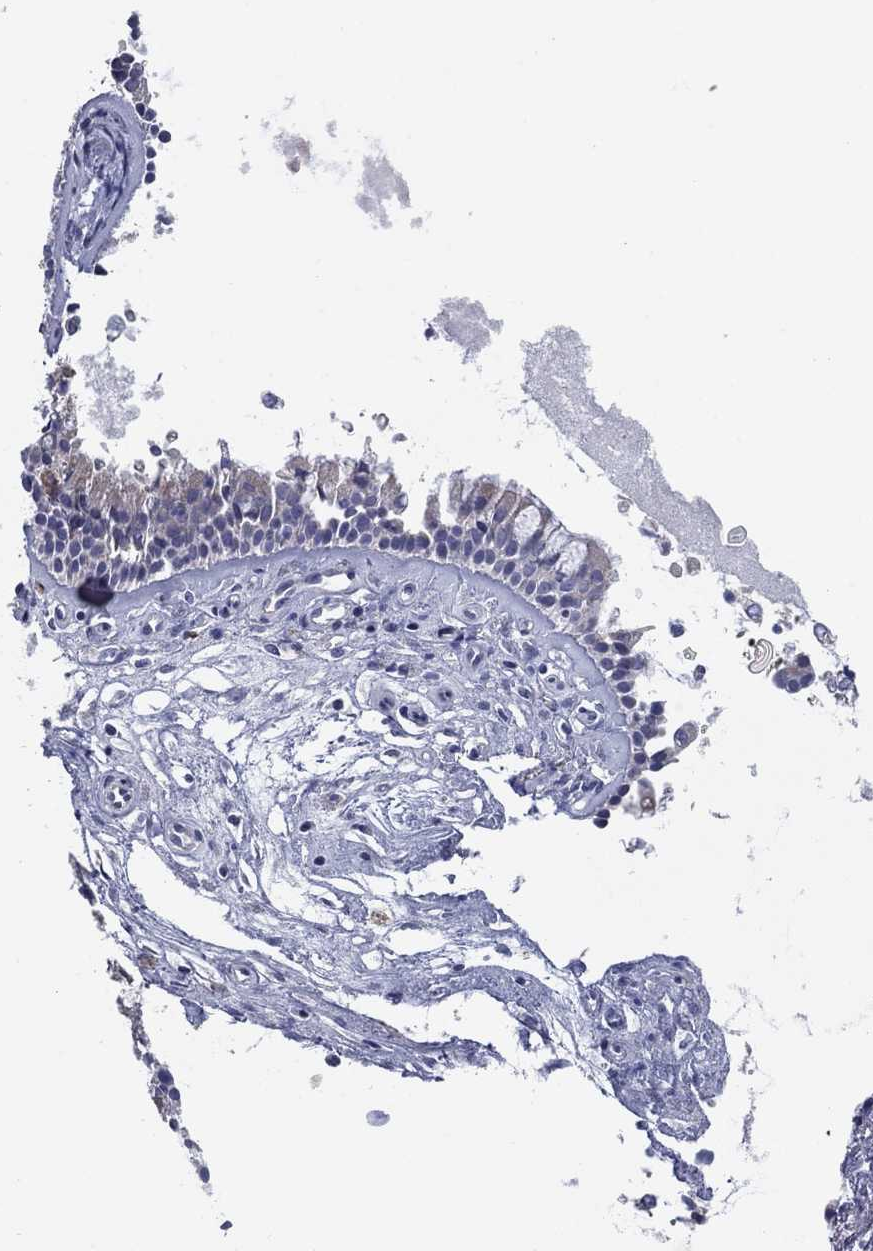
{"staining": {"intensity": "weak", "quantity": "<25%", "location": "cytoplasmic/membranous"}, "tissue": "nasopharynx", "cell_type": "Respiratory epithelial cells", "image_type": "normal", "snomed": [{"axis": "morphology", "description": "Normal tissue, NOS"}, {"axis": "topography", "description": "Nasopharynx"}], "caption": "An IHC photomicrograph of normal nasopharynx is shown. There is no staining in respiratory epithelial cells of nasopharynx.", "gene": "PTGDS", "patient": {"sex": "female", "age": 47}}